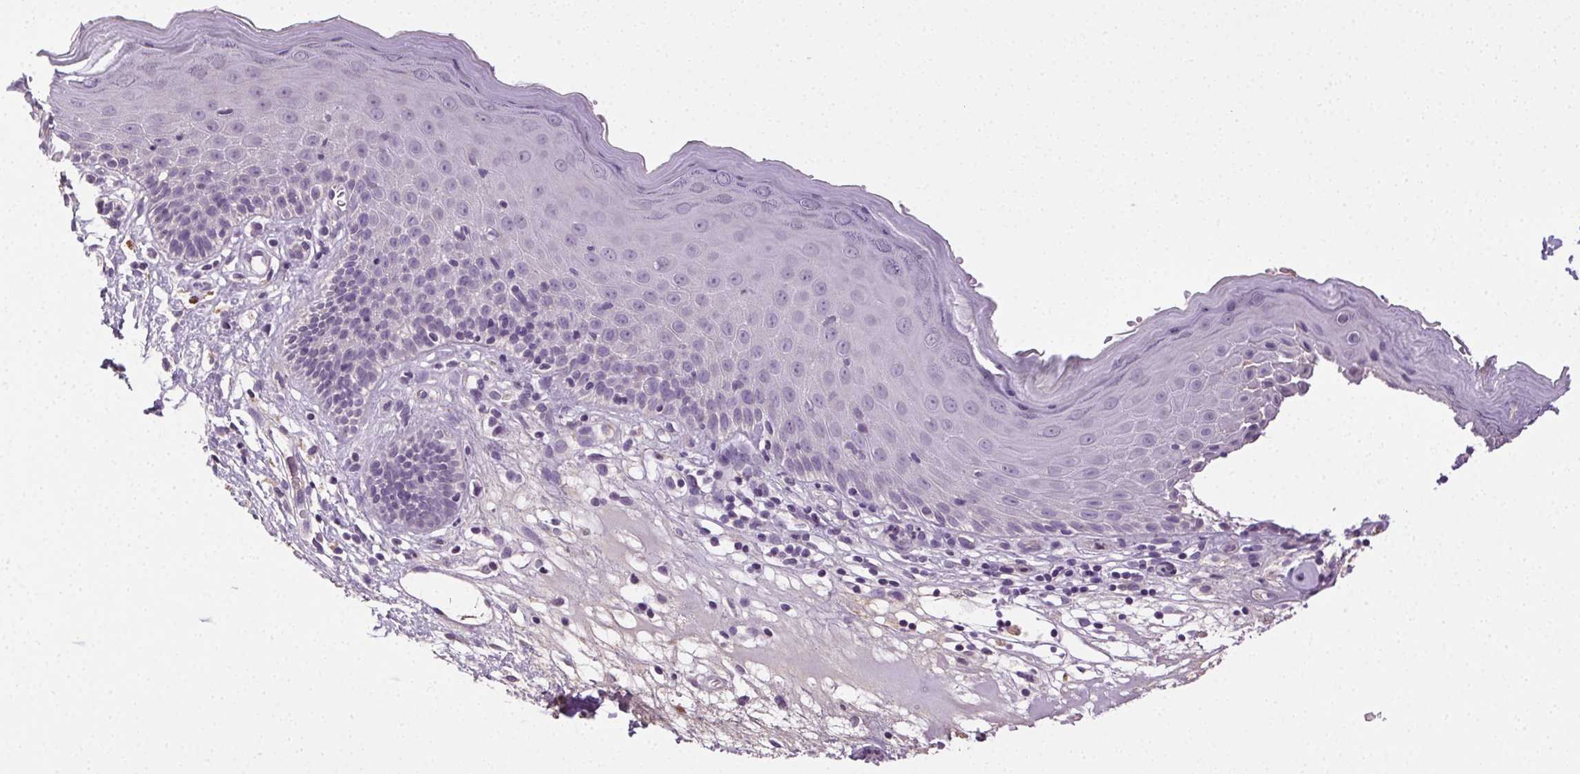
{"staining": {"intensity": "weak", "quantity": "<25%", "location": "cytoplasmic/membranous"}, "tissue": "skin", "cell_type": "Epidermal cells", "image_type": "normal", "snomed": [{"axis": "morphology", "description": "Normal tissue, NOS"}, {"axis": "topography", "description": "Vulva"}], "caption": "Immunohistochemistry (IHC) micrograph of benign skin: skin stained with DAB shows no significant protein staining in epidermal cells. Brightfield microscopy of immunohistochemistry (IHC) stained with DAB (3,3'-diaminobenzidine) (brown) and hematoxylin (blue), captured at high magnification.", "gene": "BPIFB2", "patient": {"sex": "female", "age": 68}}